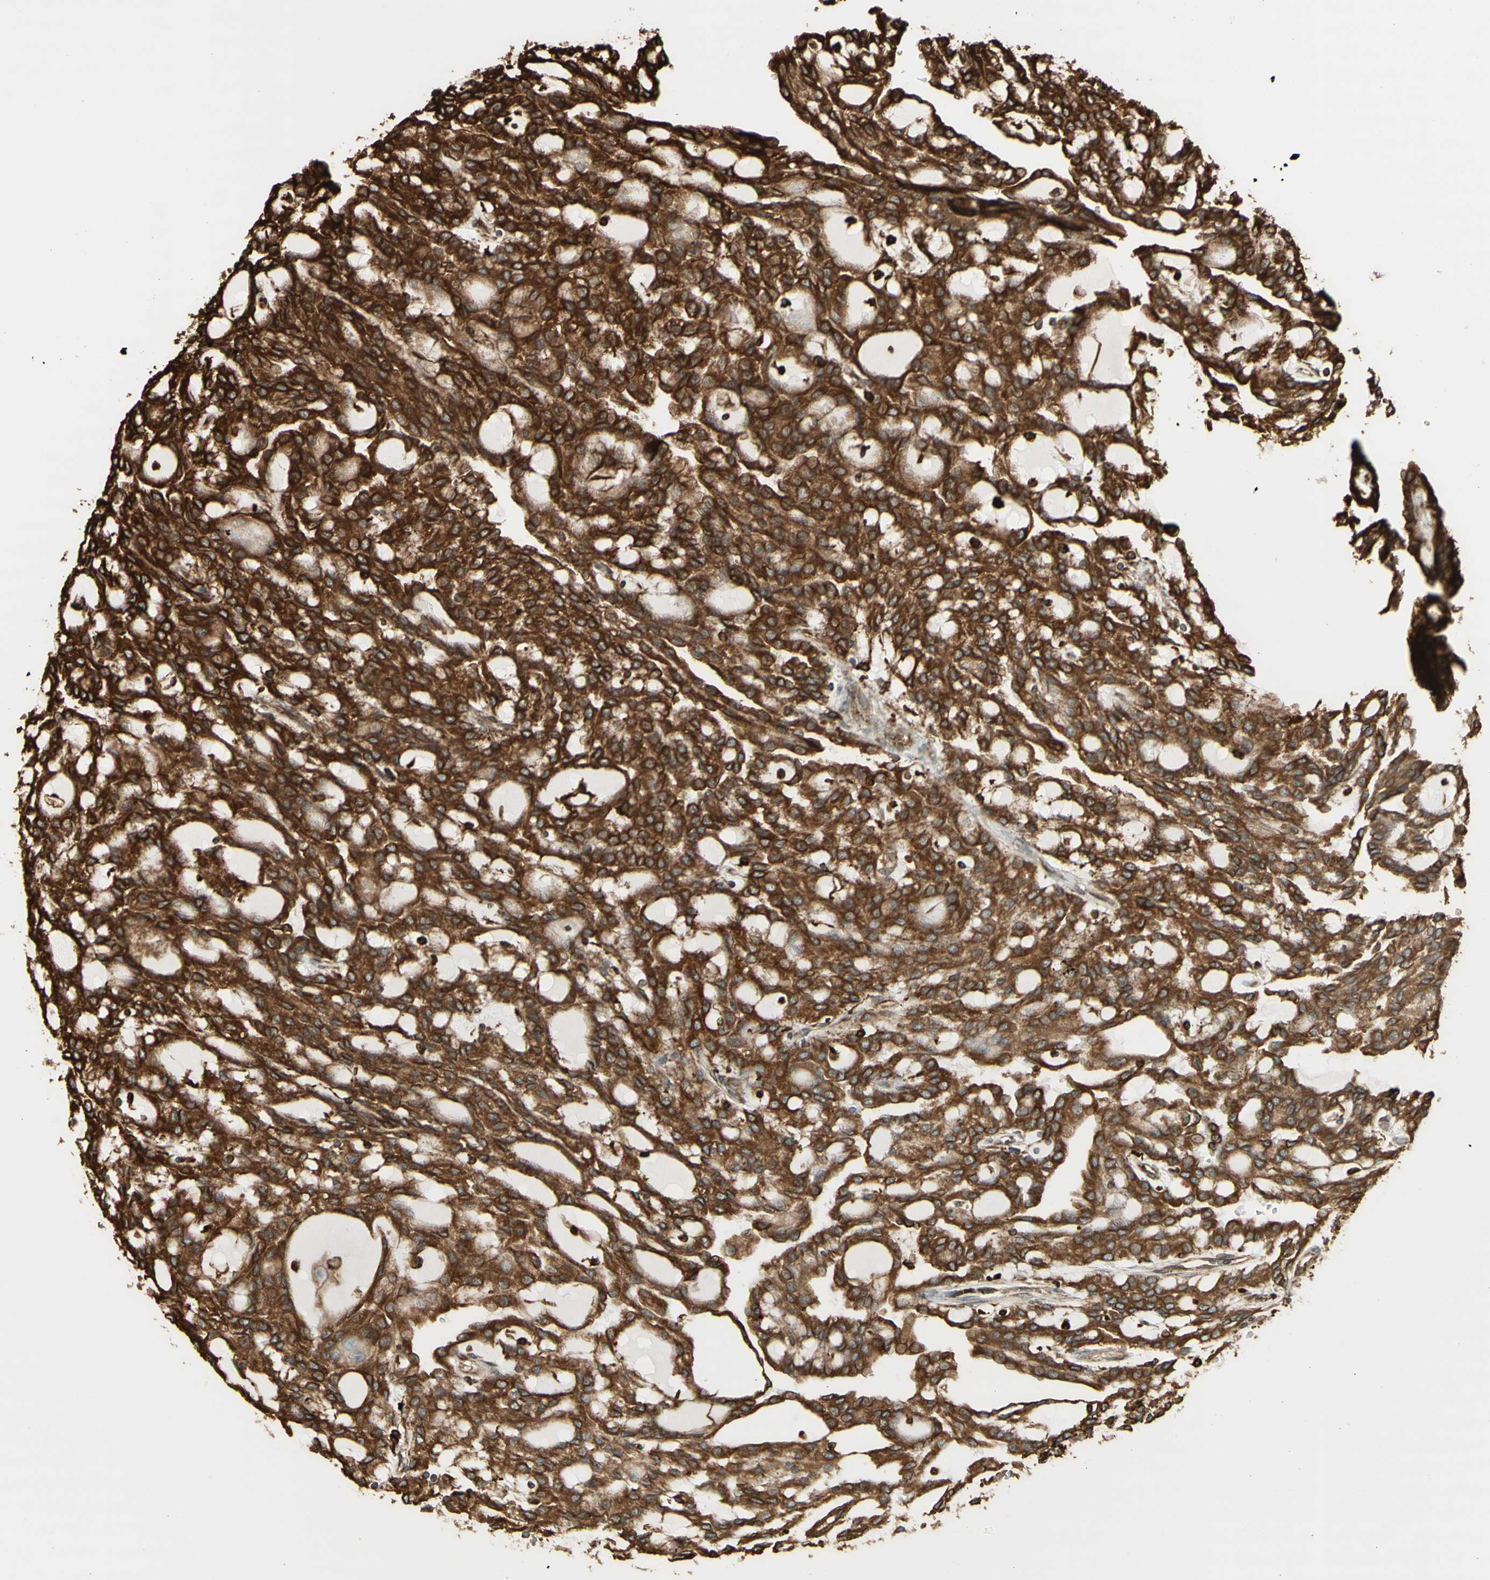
{"staining": {"intensity": "strong", "quantity": ">75%", "location": "cytoplasmic/membranous"}, "tissue": "renal cancer", "cell_type": "Tumor cells", "image_type": "cancer", "snomed": [{"axis": "morphology", "description": "Adenocarcinoma, NOS"}, {"axis": "topography", "description": "Kidney"}], "caption": "Immunohistochemical staining of renal cancer displays strong cytoplasmic/membranous protein staining in approximately >75% of tumor cells. (IHC, brightfield microscopy, high magnification).", "gene": "CANX", "patient": {"sex": "male", "age": 63}}